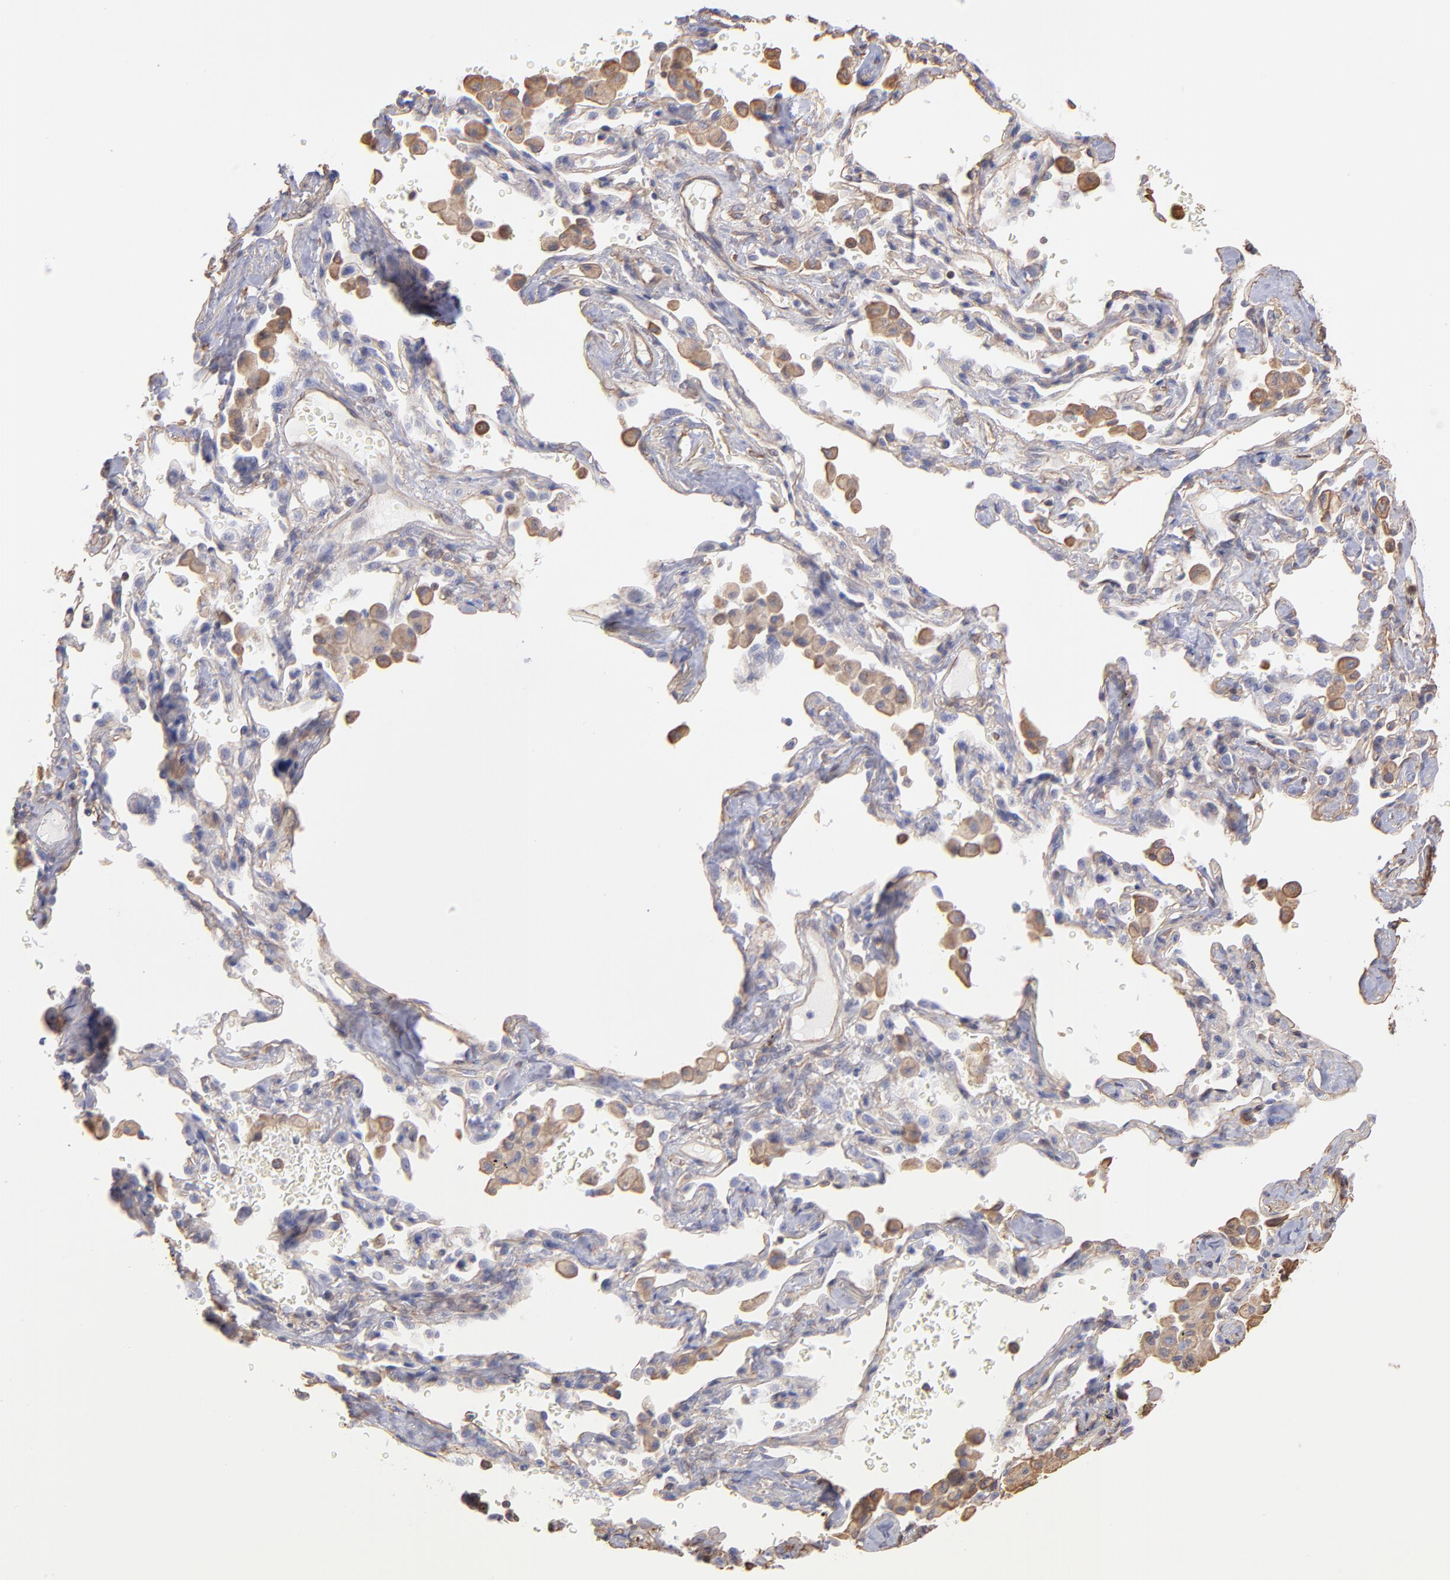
{"staining": {"intensity": "weak", "quantity": "25%-75%", "location": "cytoplasmic/membranous"}, "tissue": "lung cancer", "cell_type": "Tumor cells", "image_type": "cancer", "snomed": [{"axis": "morphology", "description": "Adenocarcinoma, NOS"}, {"axis": "topography", "description": "Lung"}], "caption": "IHC of lung adenocarcinoma exhibits low levels of weak cytoplasmic/membranous expression in about 25%-75% of tumor cells.", "gene": "PLEC", "patient": {"sex": "female", "age": 64}}